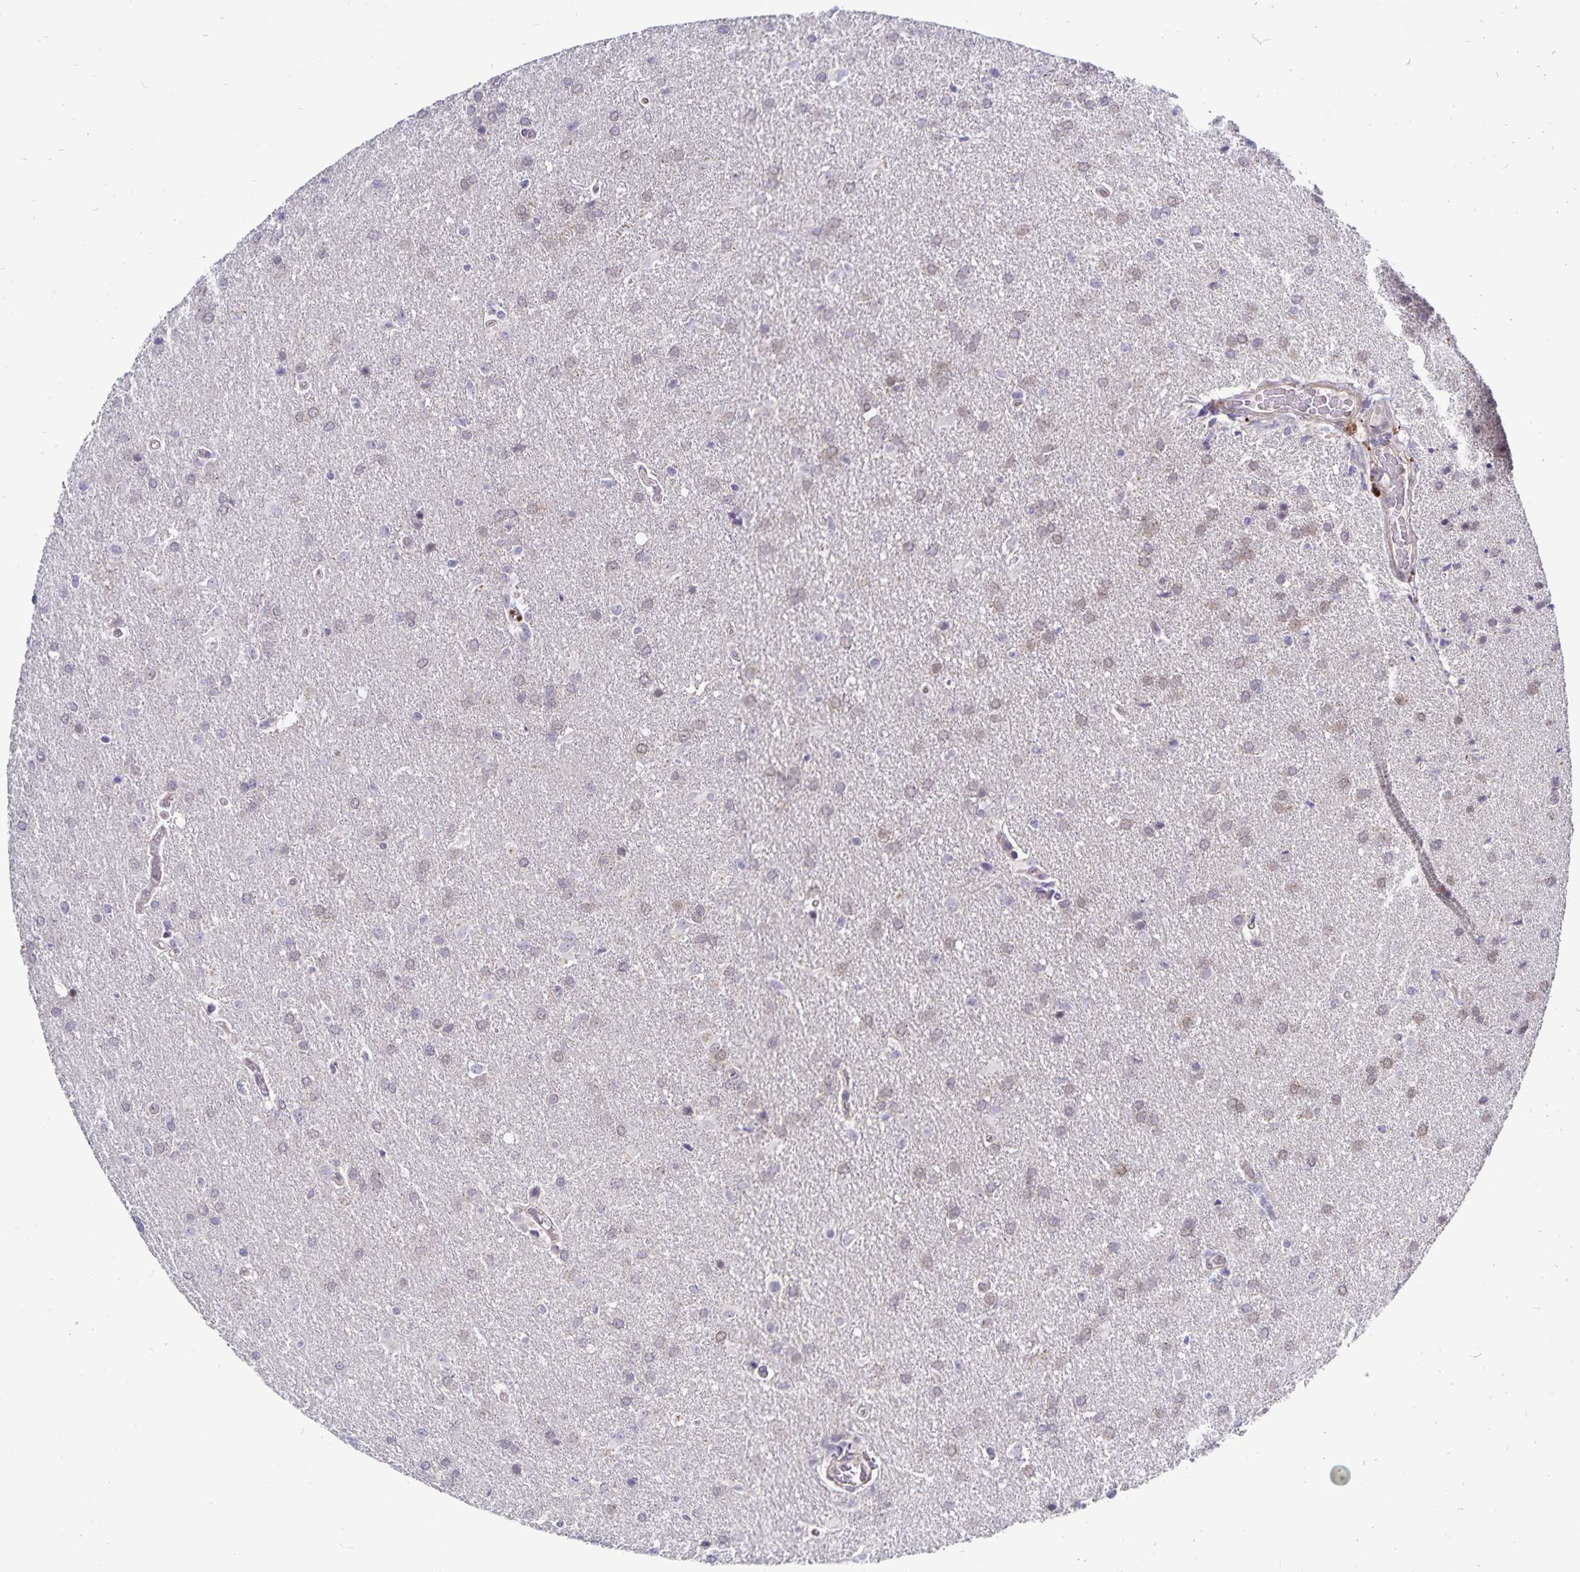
{"staining": {"intensity": "weak", "quantity": "25%-75%", "location": "nuclear"}, "tissue": "glioma", "cell_type": "Tumor cells", "image_type": "cancer", "snomed": [{"axis": "morphology", "description": "Glioma, malignant, High grade"}, {"axis": "topography", "description": "Brain"}], "caption": "A brown stain shows weak nuclear expression of a protein in malignant glioma (high-grade) tumor cells. The staining was performed using DAB (3,3'-diaminobenzidine), with brown indicating positive protein expression. Nuclei are stained blue with hematoxylin.", "gene": "CDKN2B", "patient": {"sex": "male", "age": 68}}